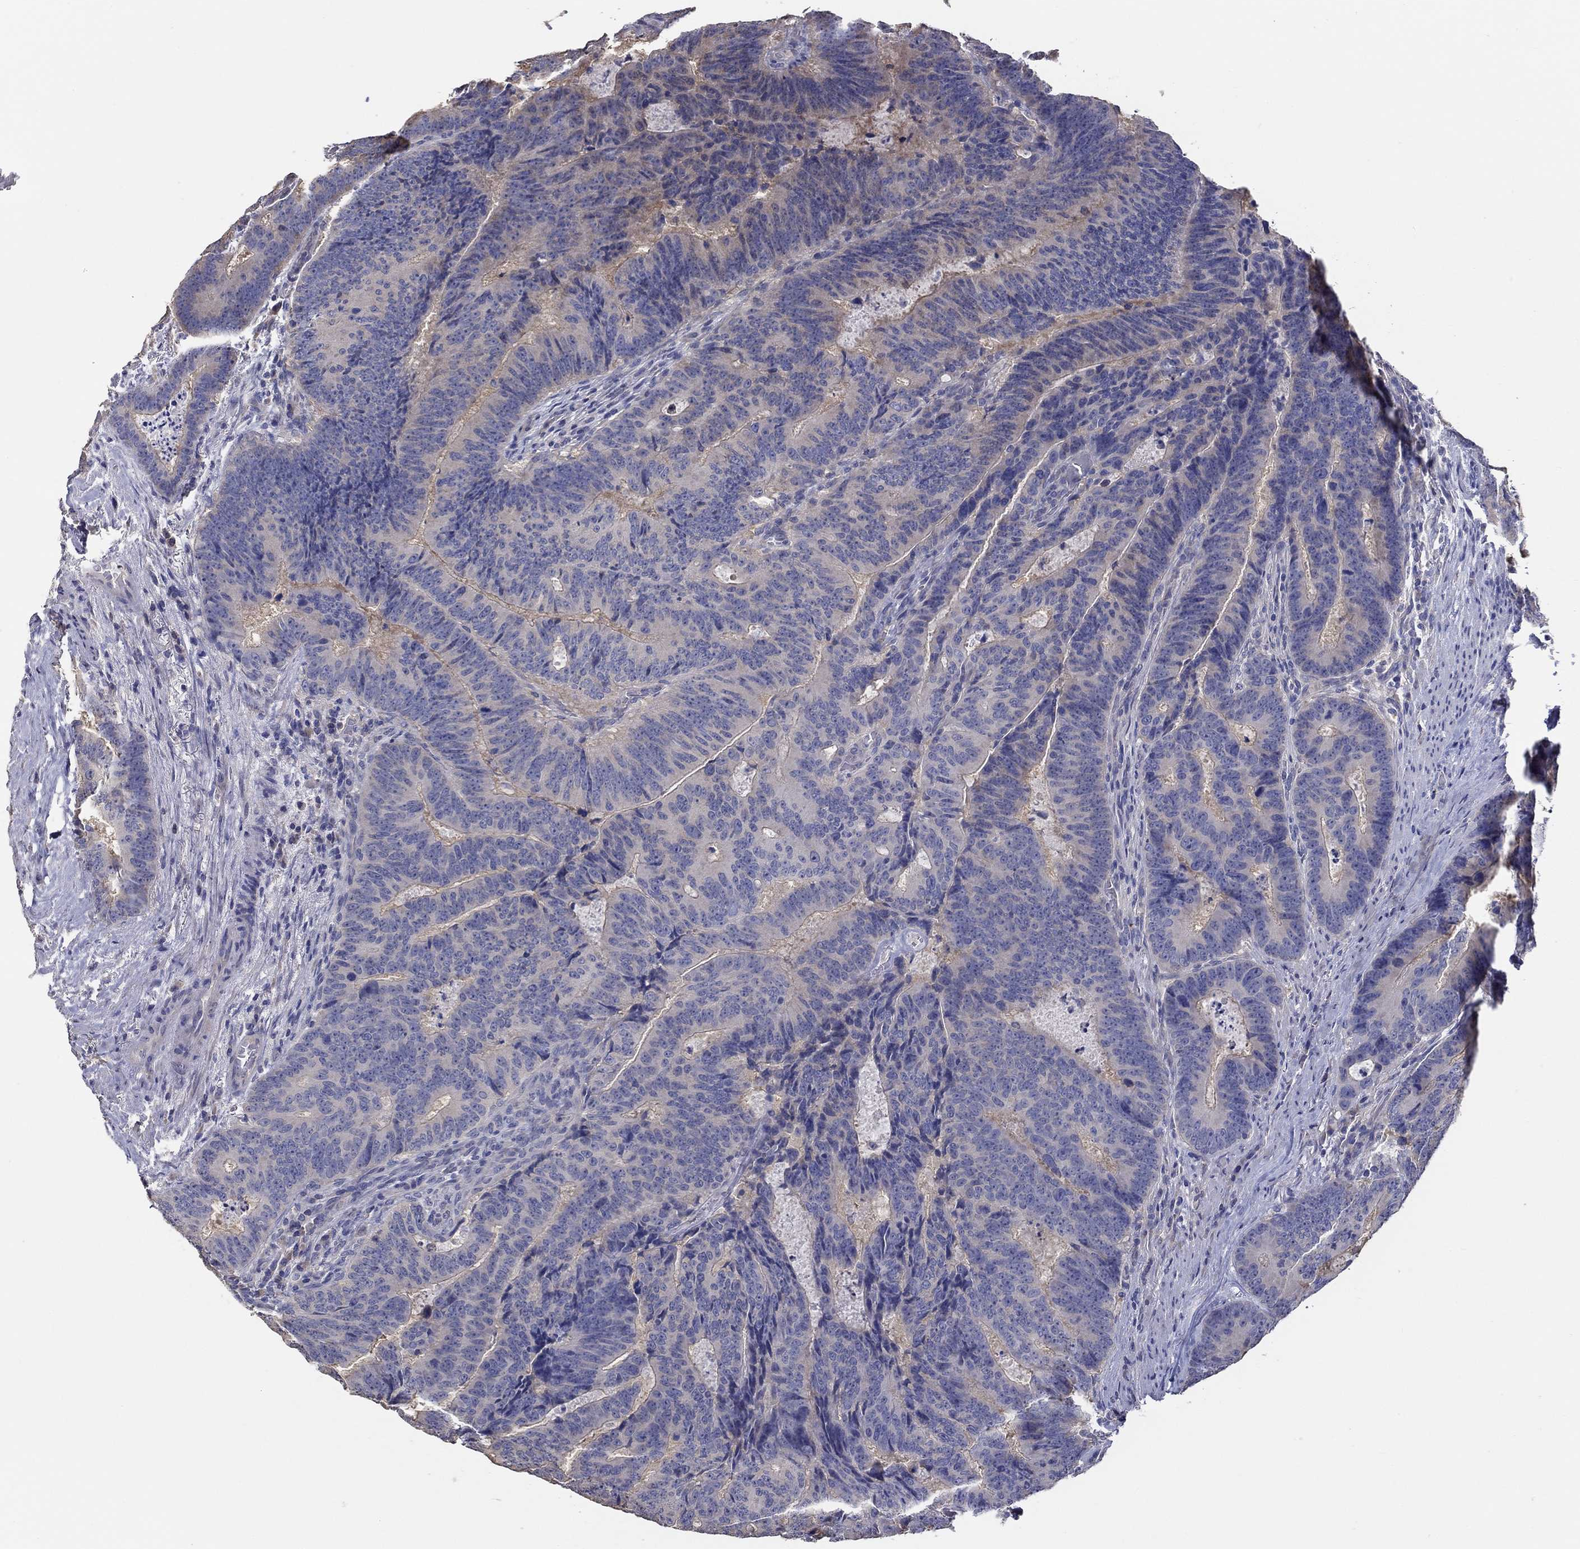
{"staining": {"intensity": "negative", "quantity": "none", "location": "none"}, "tissue": "colorectal cancer", "cell_type": "Tumor cells", "image_type": "cancer", "snomed": [{"axis": "morphology", "description": "Adenocarcinoma, NOS"}, {"axis": "topography", "description": "Colon"}], "caption": "Human colorectal cancer stained for a protein using immunohistochemistry (IHC) reveals no expression in tumor cells.", "gene": "DOCK3", "patient": {"sex": "female", "age": 82}}